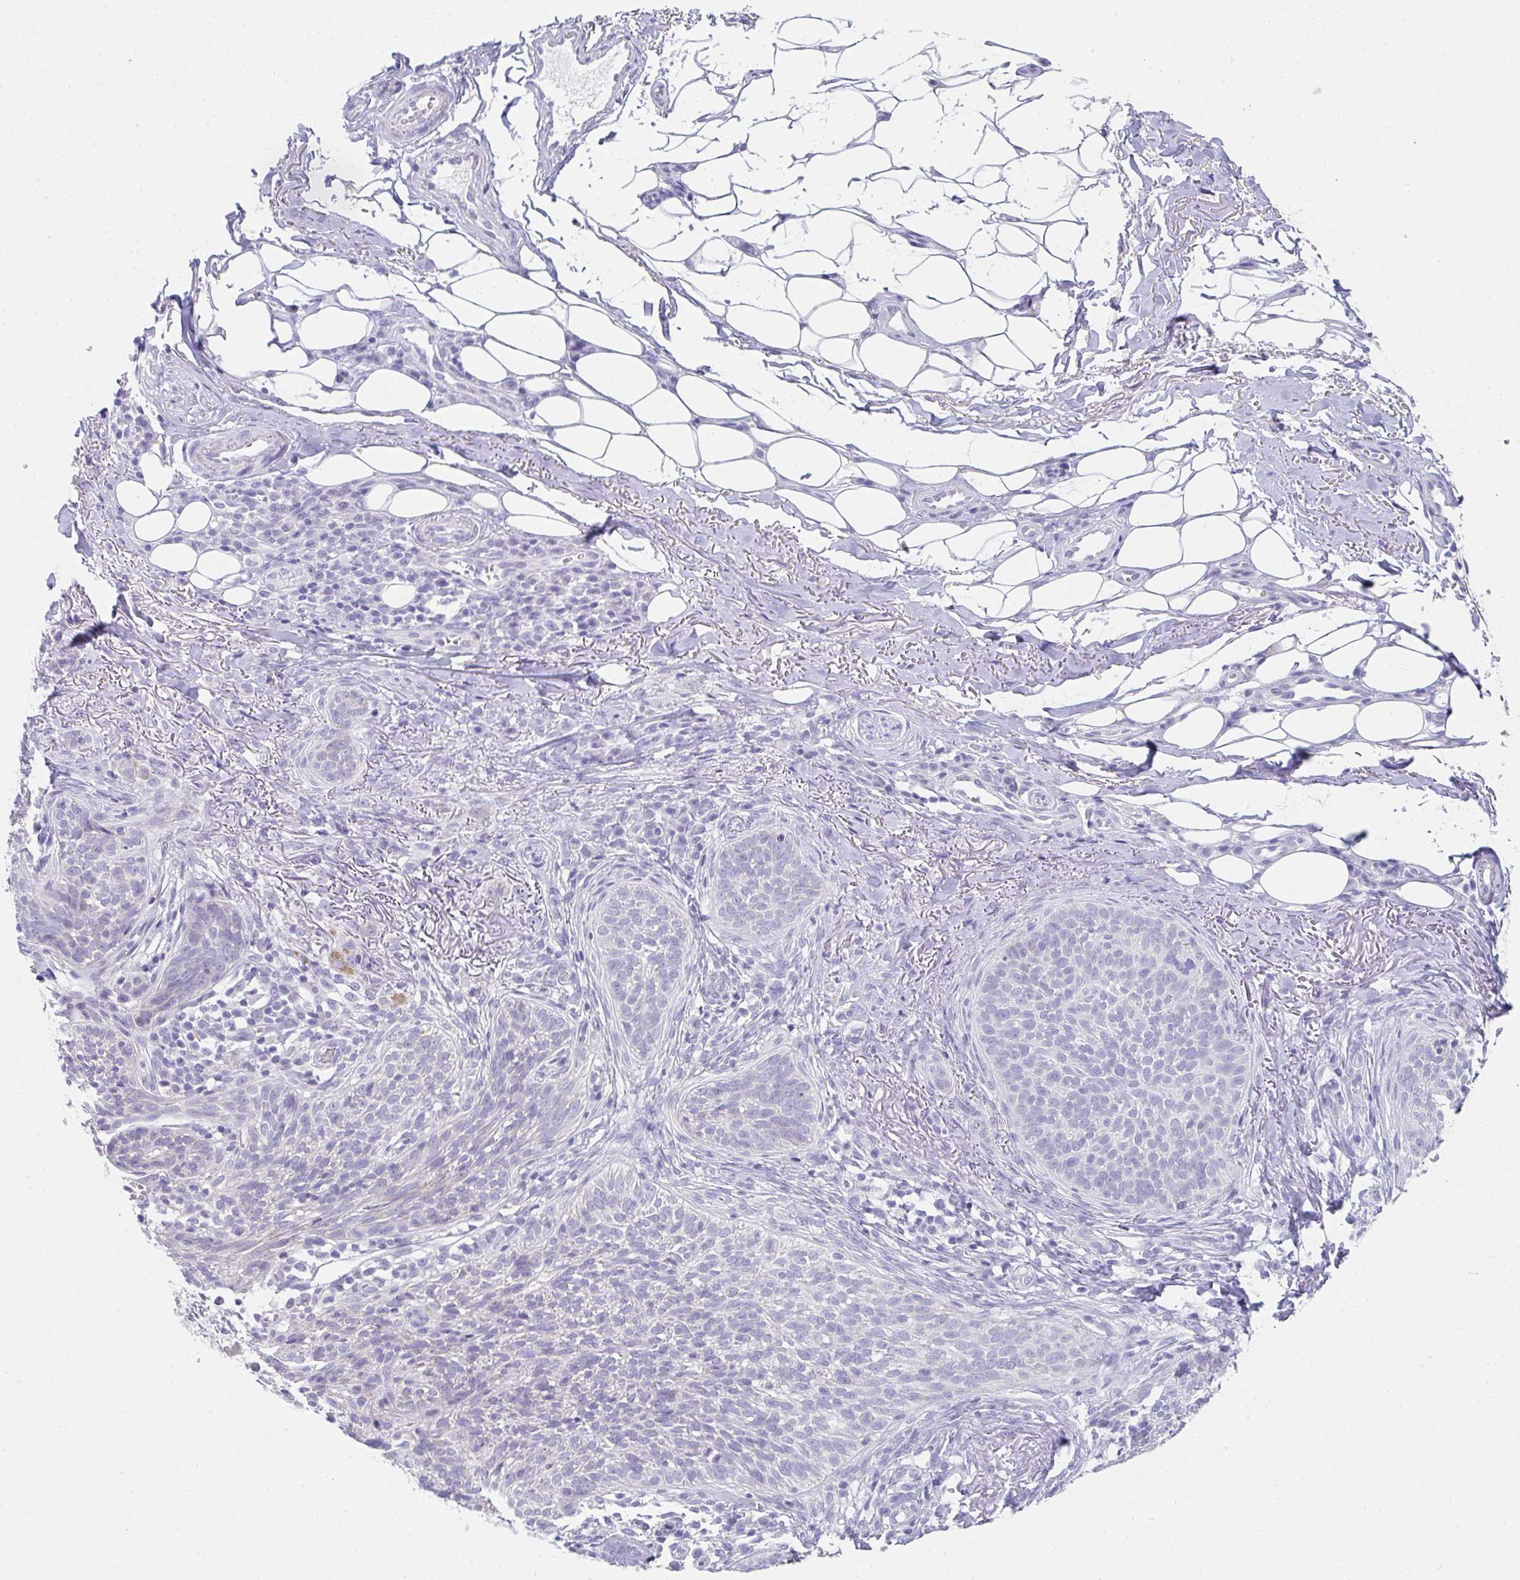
{"staining": {"intensity": "negative", "quantity": "none", "location": "none"}, "tissue": "skin cancer", "cell_type": "Tumor cells", "image_type": "cancer", "snomed": [{"axis": "morphology", "description": "Basal cell carcinoma"}, {"axis": "topography", "description": "Skin"}, {"axis": "topography", "description": "Skin of head"}], "caption": "There is no significant staining in tumor cells of skin cancer. (DAB (3,3'-diaminobenzidine) IHC visualized using brightfield microscopy, high magnification).", "gene": "RLF", "patient": {"sex": "male", "age": 62}}